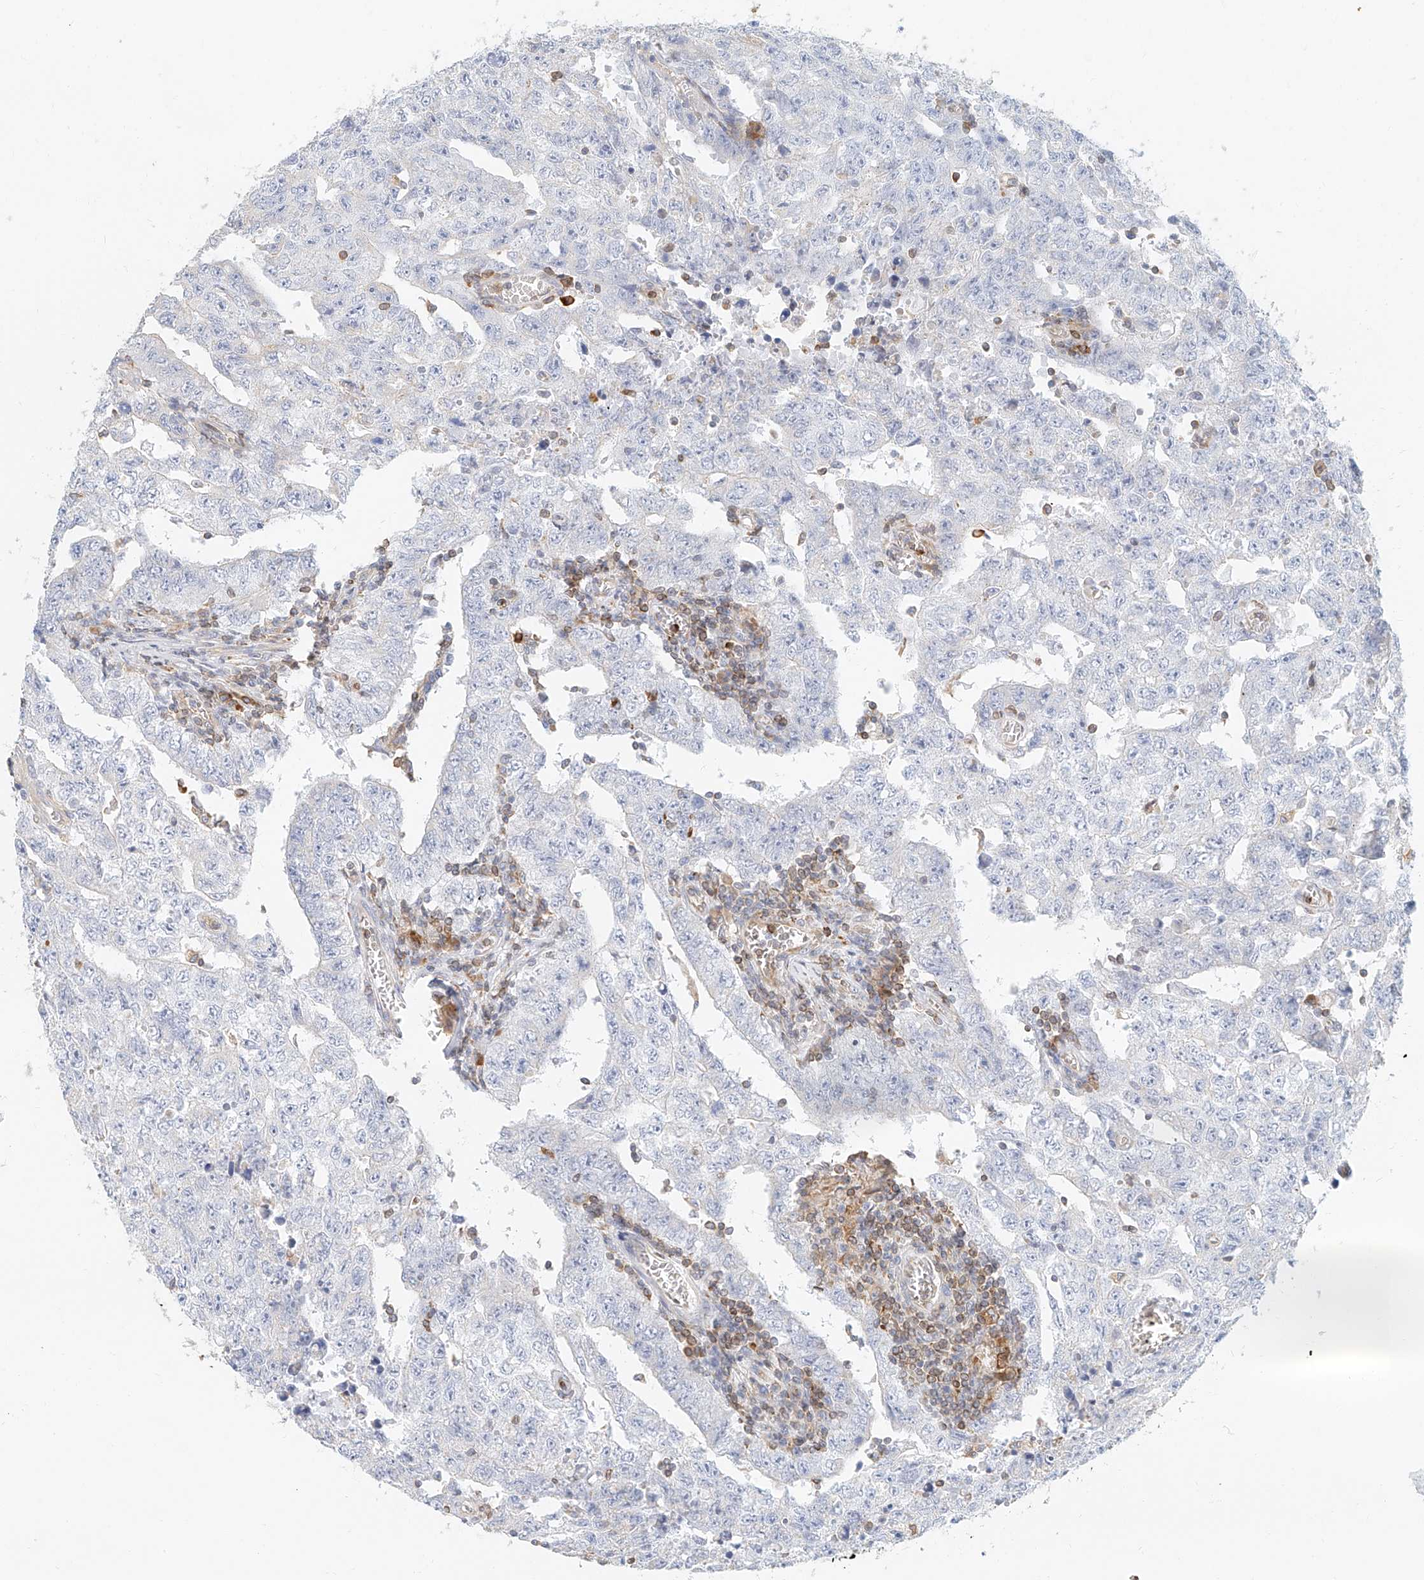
{"staining": {"intensity": "negative", "quantity": "none", "location": "none"}, "tissue": "testis cancer", "cell_type": "Tumor cells", "image_type": "cancer", "snomed": [{"axis": "morphology", "description": "Carcinoma, Embryonal, NOS"}, {"axis": "topography", "description": "Testis"}], "caption": "The photomicrograph displays no significant staining in tumor cells of testis cancer.", "gene": "DHRS7", "patient": {"sex": "male", "age": 26}}